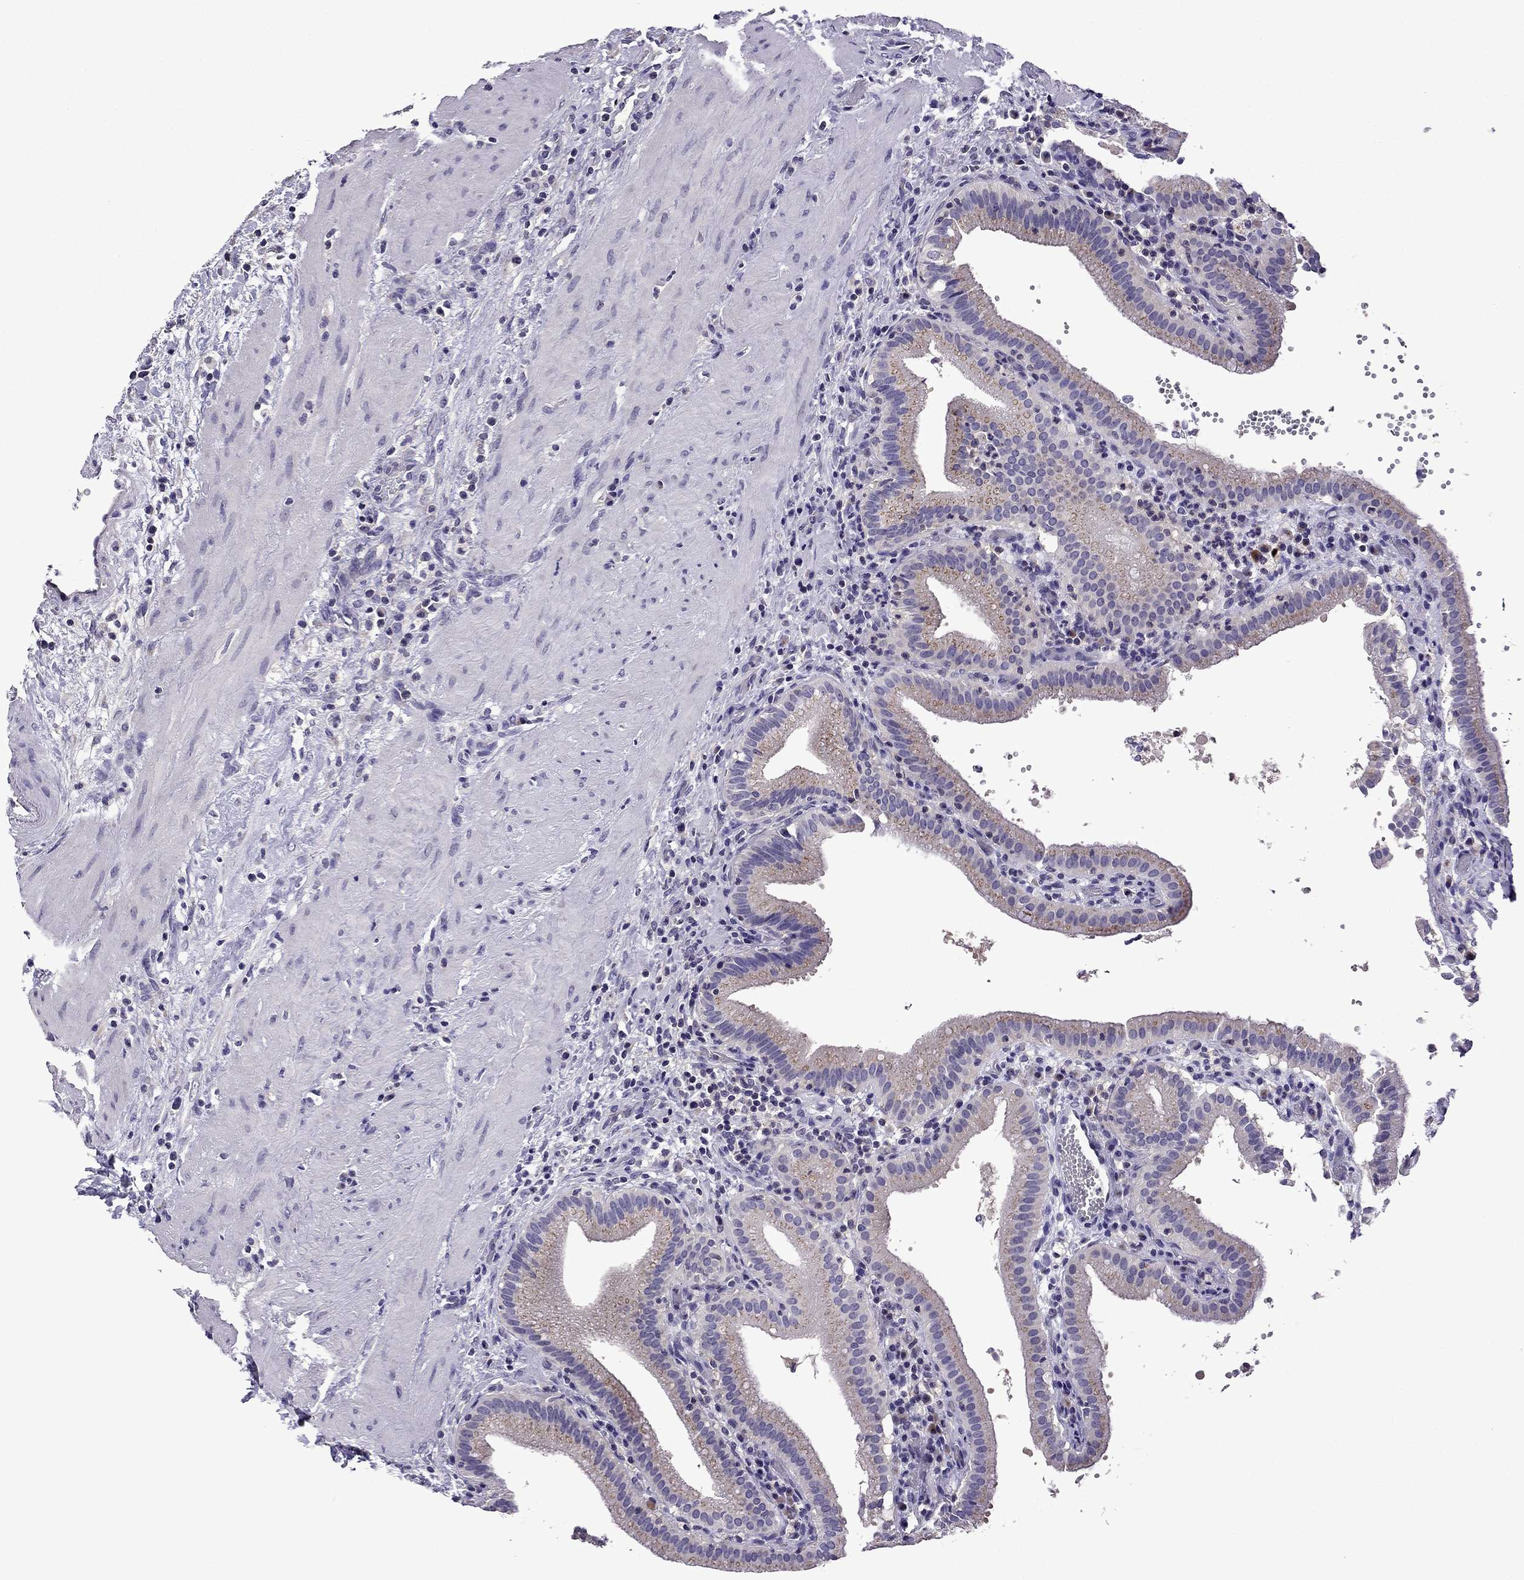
{"staining": {"intensity": "weak", "quantity": ">75%", "location": "cytoplasmic/membranous"}, "tissue": "gallbladder", "cell_type": "Glandular cells", "image_type": "normal", "snomed": [{"axis": "morphology", "description": "Normal tissue, NOS"}, {"axis": "topography", "description": "Gallbladder"}], "caption": "This is a histology image of immunohistochemistry staining of normal gallbladder, which shows weak staining in the cytoplasmic/membranous of glandular cells.", "gene": "TTN", "patient": {"sex": "male", "age": 42}}